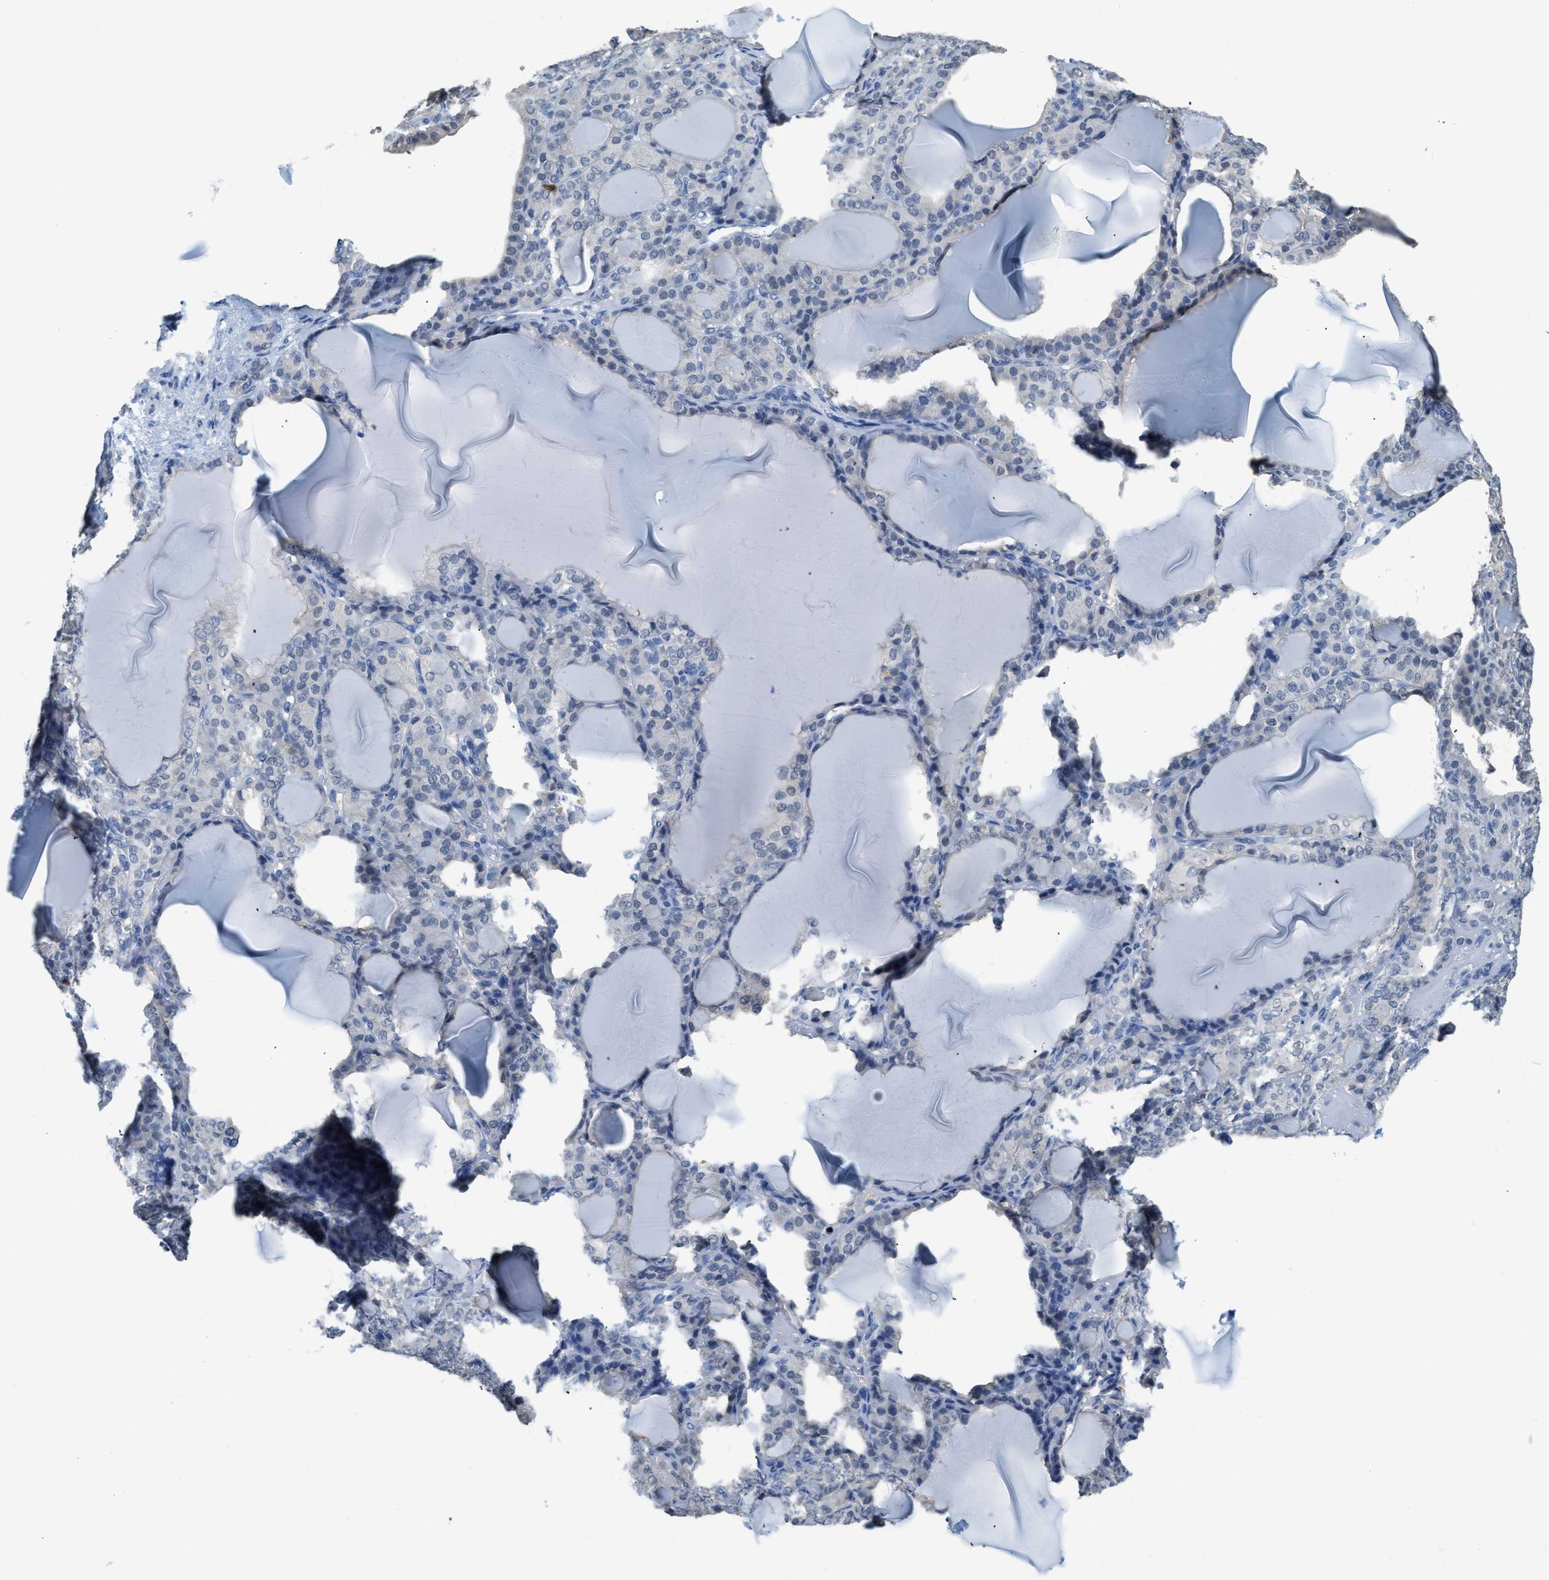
{"staining": {"intensity": "negative", "quantity": "none", "location": "none"}, "tissue": "thyroid gland", "cell_type": "Glandular cells", "image_type": "normal", "snomed": [{"axis": "morphology", "description": "Normal tissue, NOS"}, {"axis": "topography", "description": "Thyroid gland"}], "caption": "This image is of unremarkable thyroid gland stained with immunohistochemistry to label a protein in brown with the nuclei are counter-stained blue. There is no staining in glandular cells.", "gene": "SERPINB1", "patient": {"sex": "female", "age": 28}}